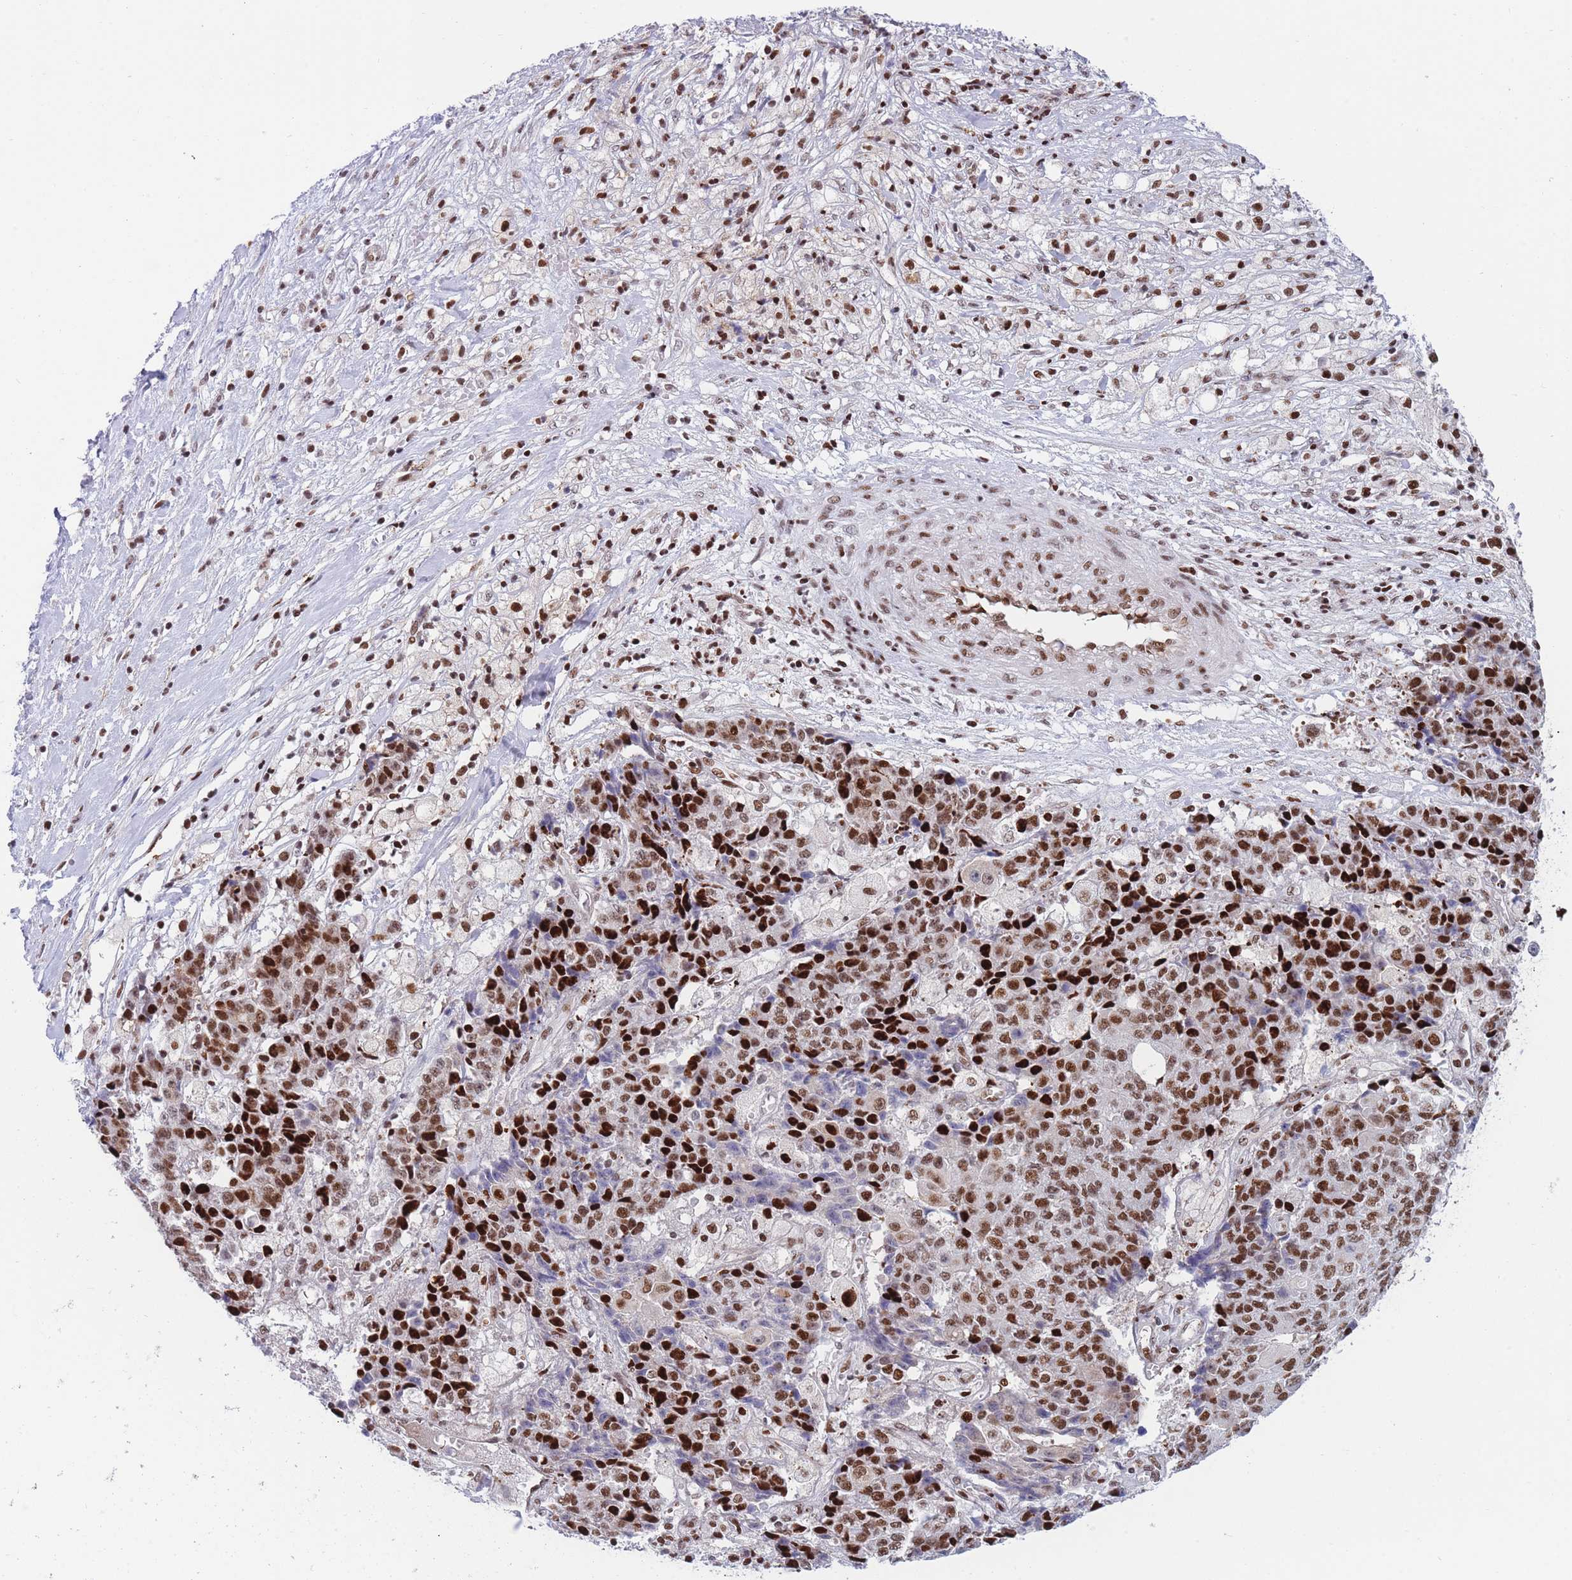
{"staining": {"intensity": "strong", "quantity": ">75%", "location": "nuclear"}, "tissue": "ovarian cancer", "cell_type": "Tumor cells", "image_type": "cancer", "snomed": [{"axis": "morphology", "description": "Carcinoma, endometroid"}, {"axis": "topography", "description": "Ovary"}], "caption": "Immunohistochemistry micrograph of neoplastic tissue: endometroid carcinoma (ovarian) stained using immunohistochemistry reveals high levels of strong protein expression localized specifically in the nuclear of tumor cells, appearing as a nuclear brown color.", "gene": "DNAJC3", "patient": {"sex": "female", "age": 42}}